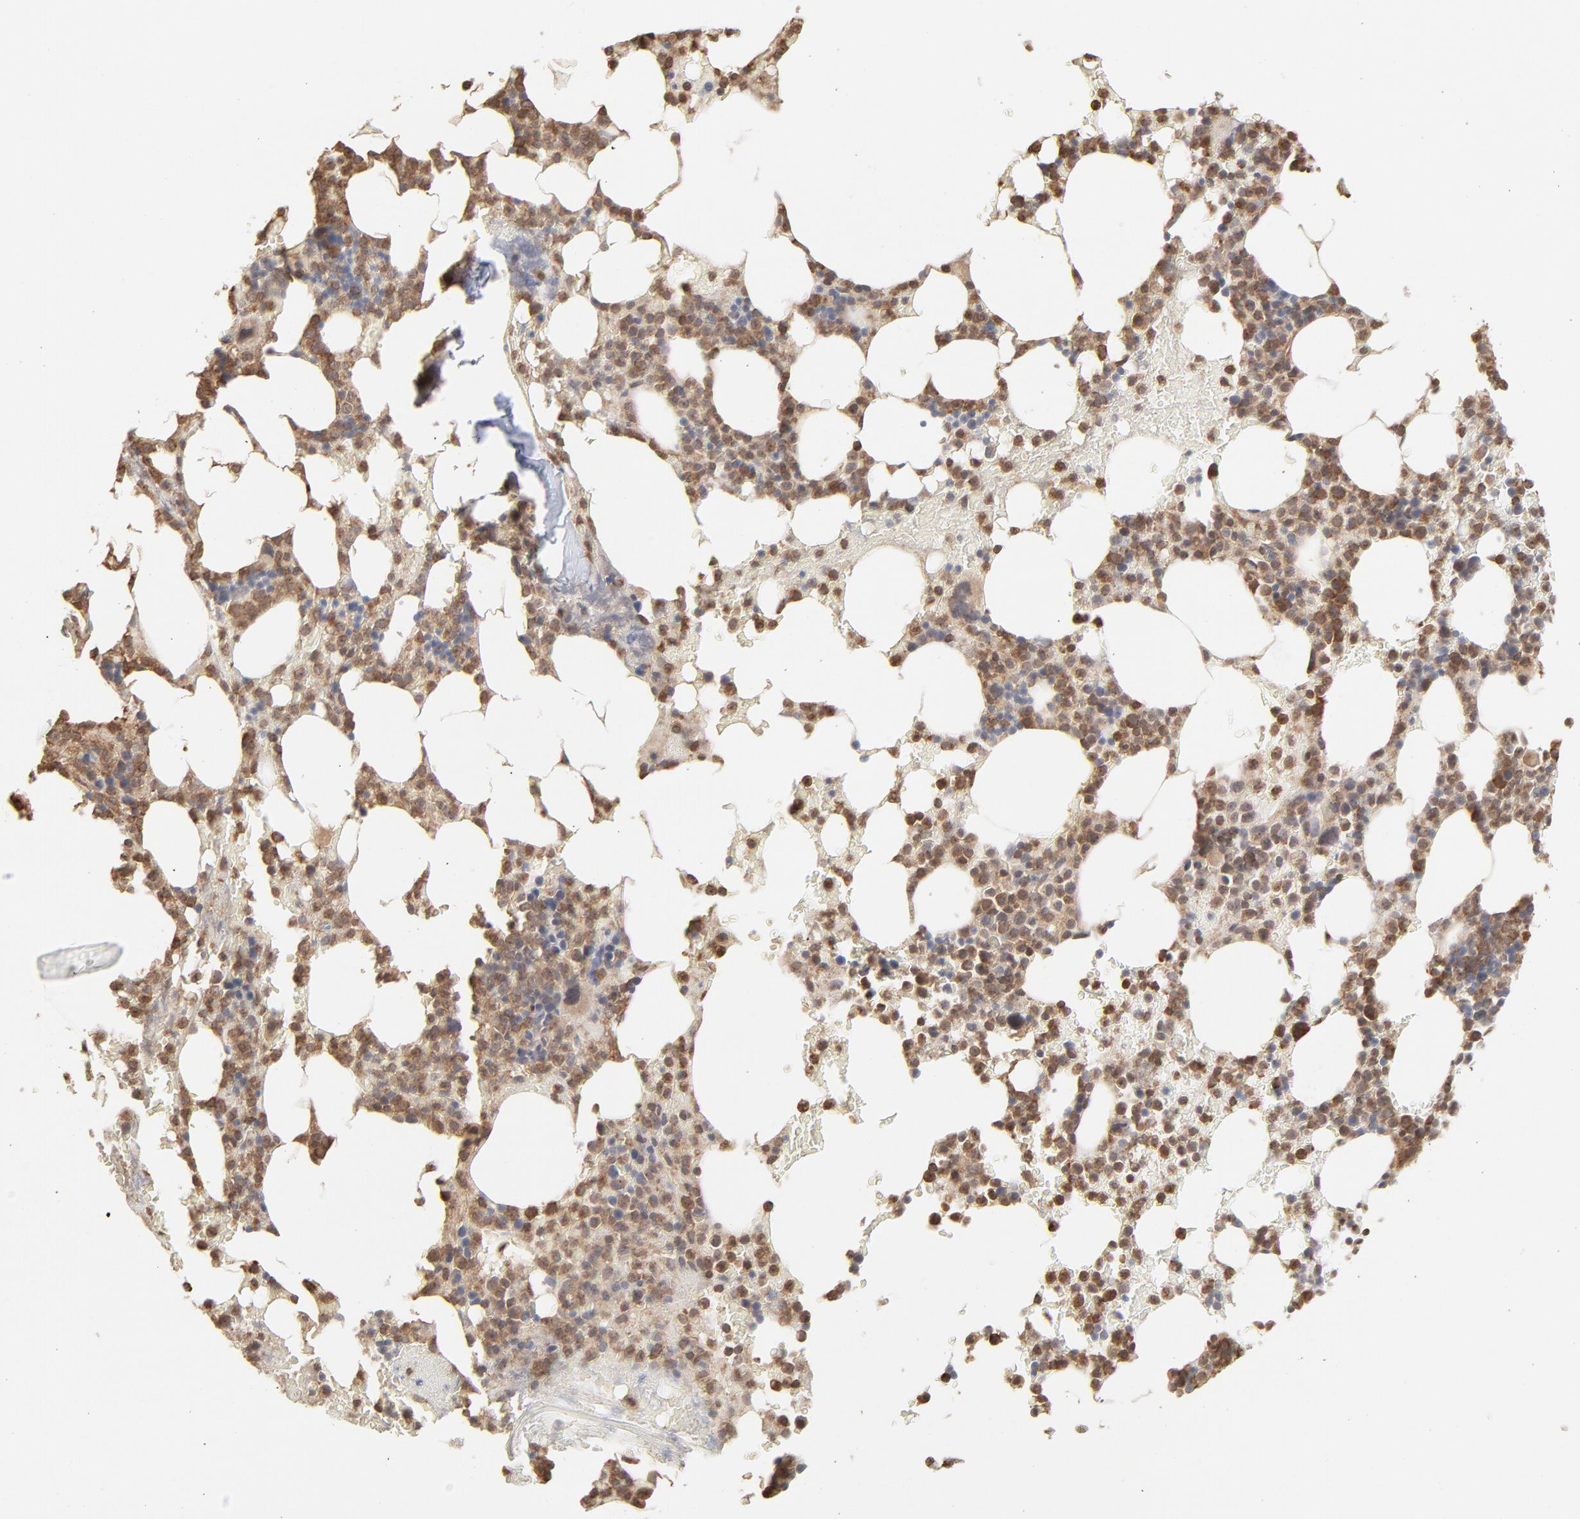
{"staining": {"intensity": "moderate", "quantity": "25%-75%", "location": "cytoplasmic/membranous"}, "tissue": "bone marrow", "cell_type": "Hematopoietic cells", "image_type": "normal", "snomed": [{"axis": "morphology", "description": "Normal tissue, NOS"}, {"axis": "topography", "description": "Bone marrow"}], "caption": "The image reveals staining of normal bone marrow, revealing moderate cytoplasmic/membranous protein expression (brown color) within hematopoietic cells.", "gene": "PPP2CA", "patient": {"sex": "female", "age": 66}}